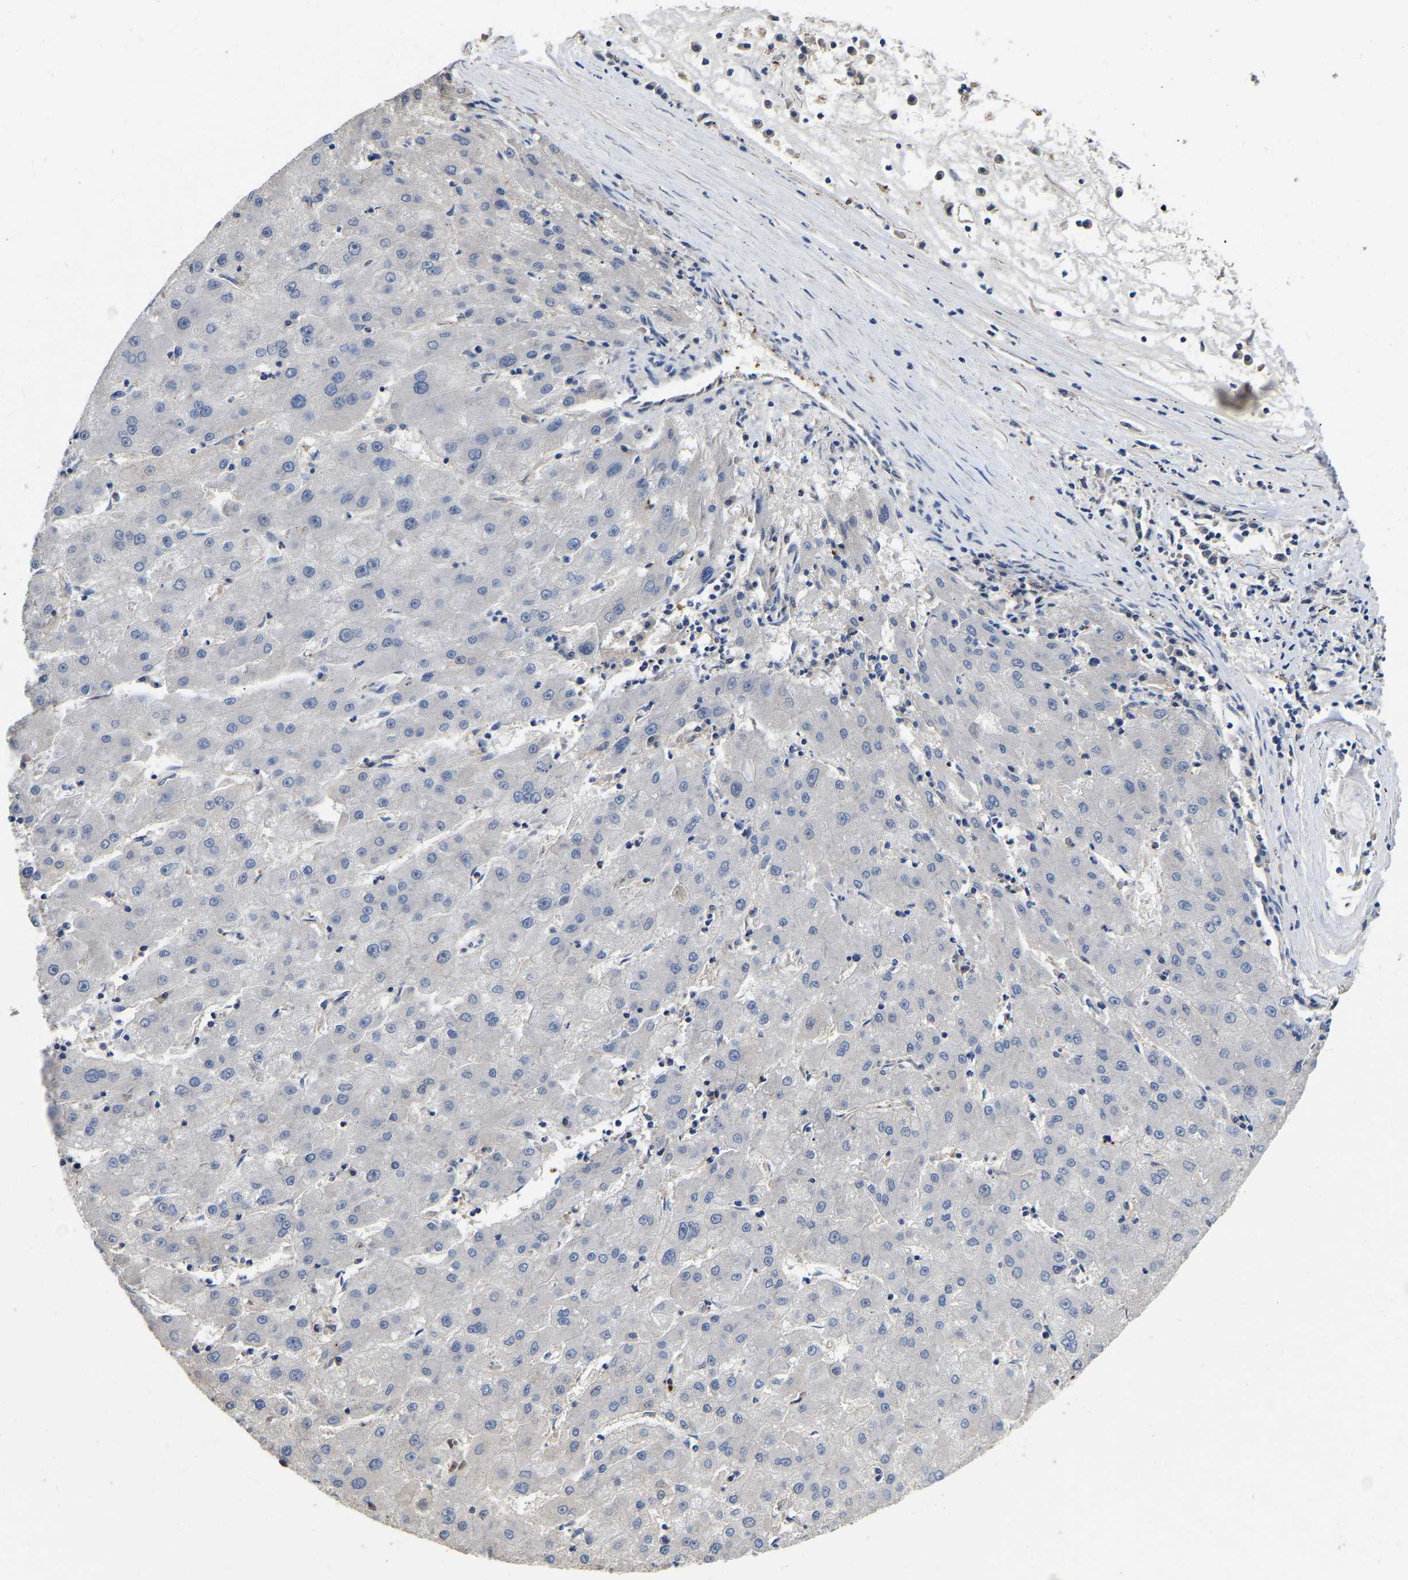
{"staining": {"intensity": "negative", "quantity": "none", "location": "none"}, "tissue": "liver cancer", "cell_type": "Tumor cells", "image_type": "cancer", "snomed": [{"axis": "morphology", "description": "Carcinoma, Hepatocellular, NOS"}, {"axis": "topography", "description": "Liver"}], "caption": "There is no significant expression in tumor cells of liver cancer (hepatocellular carcinoma).", "gene": "RAB27B", "patient": {"sex": "male", "age": 72}}